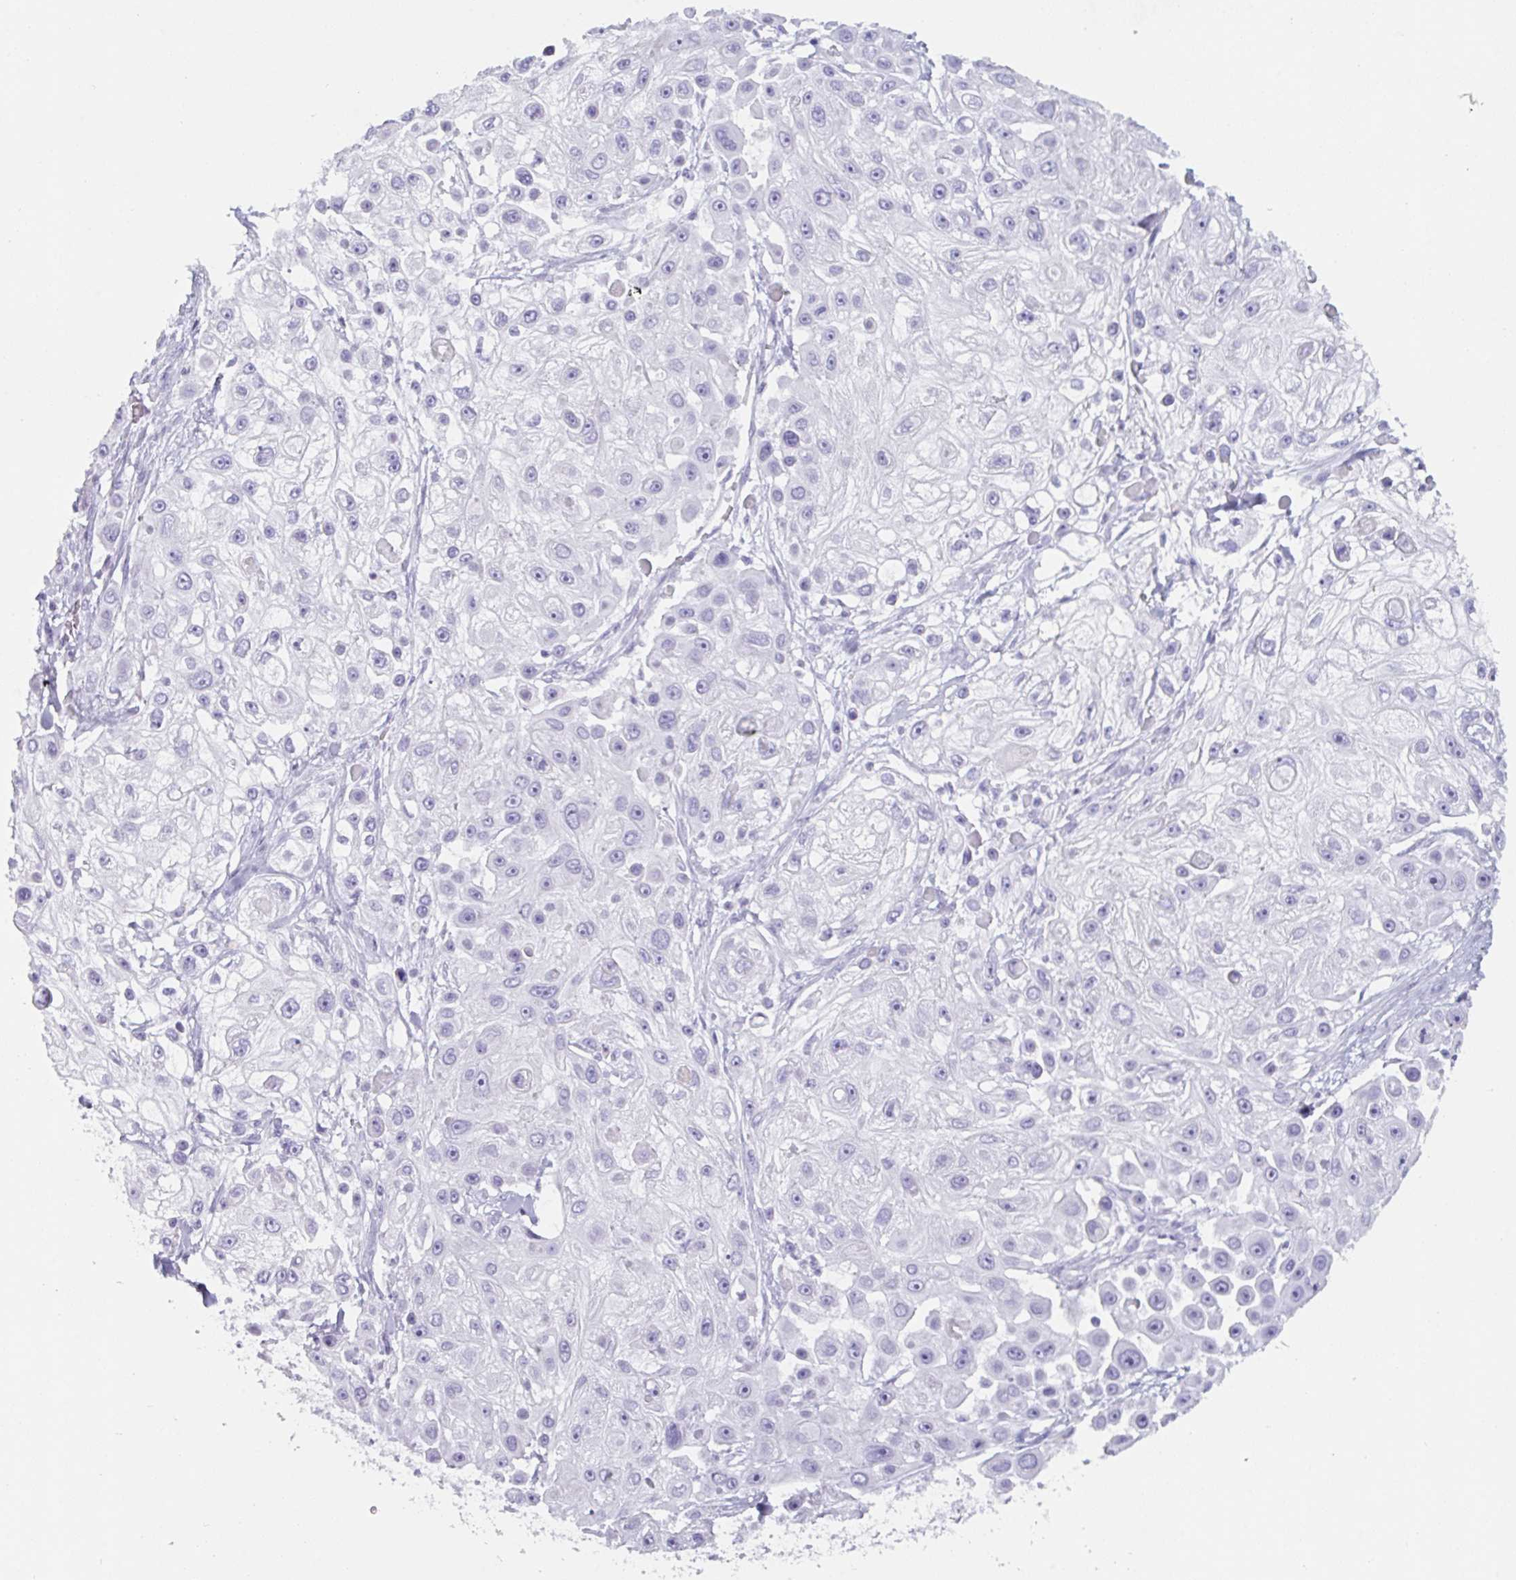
{"staining": {"intensity": "negative", "quantity": "none", "location": "none"}, "tissue": "skin cancer", "cell_type": "Tumor cells", "image_type": "cancer", "snomed": [{"axis": "morphology", "description": "Squamous cell carcinoma, NOS"}, {"axis": "topography", "description": "Skin"}], "caption": "Photomicrograph shows no protein positivity in tumor cells of skin cancer tissue.", "gene": "EMC4", "patient": {"sex": "male", "age": 67}}